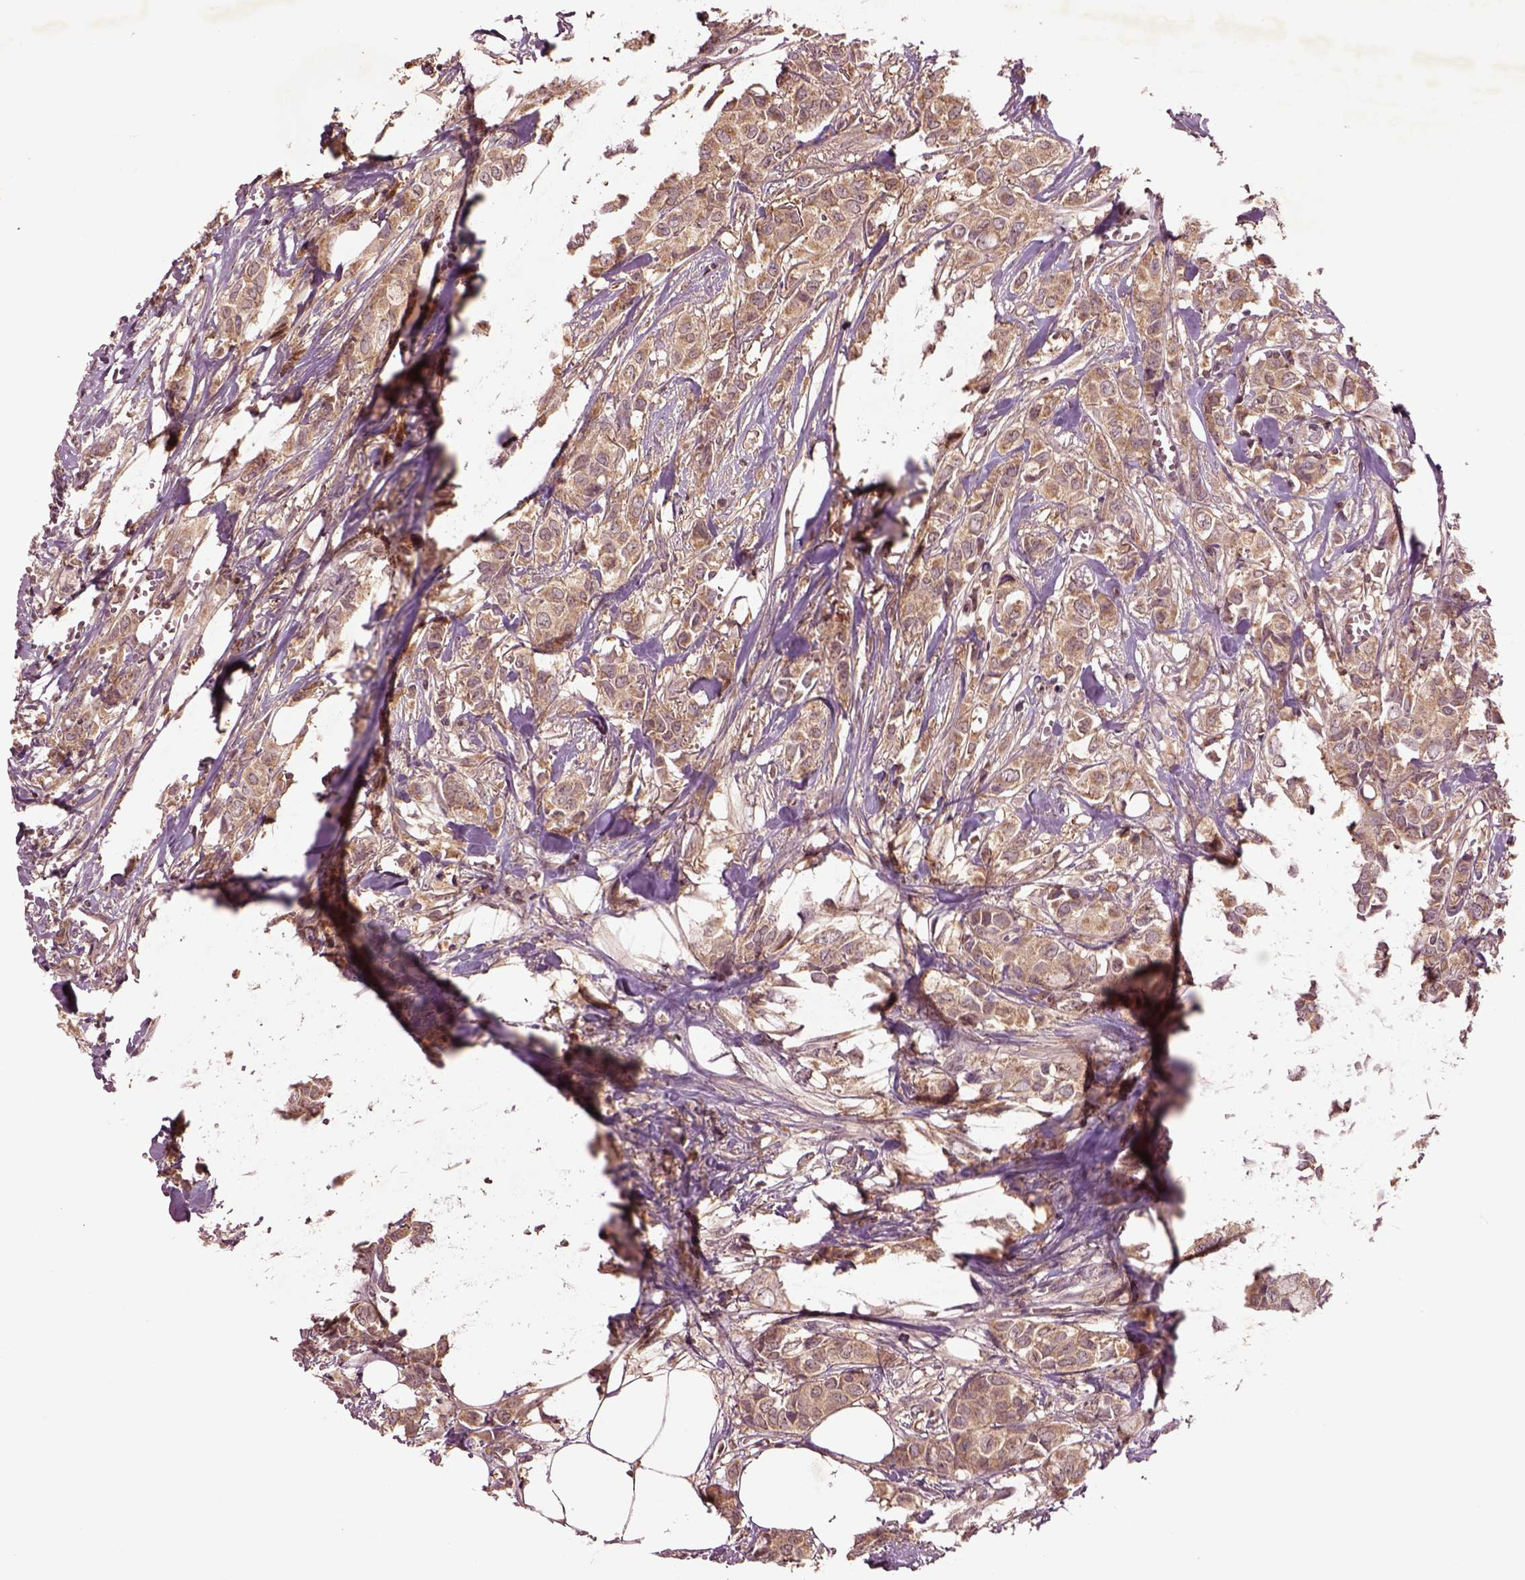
{"staining": {"intensity": "moderate", "quantity": ">75%", "location": "cytoplasmic/membranous"}, "tissue": "breast cancer", "cell_type": "Tumor cells", "image_type": "cancer", "snomed": [{"axis": "morphology", "description": "Duct carcinoma"}, {"axis": "topography", "description": "Breast"}], "caption": "Immunohistochemistry (IHC) staining of breast infiltrating ductal carcinoma, which shows medium levels of moderate cytoplasmic/membranous expression in about >75% of tumor cells indicating moderate cytoplasmic/membranous protein expression. The staining was performed using DAB (3,3'-diaminobenzidine) (brown) for protein detection and nuclei were counterstained in hematoxylin (blue).", "gene": "MTHFS", "patient": {"sex": "female", "age": 85}}